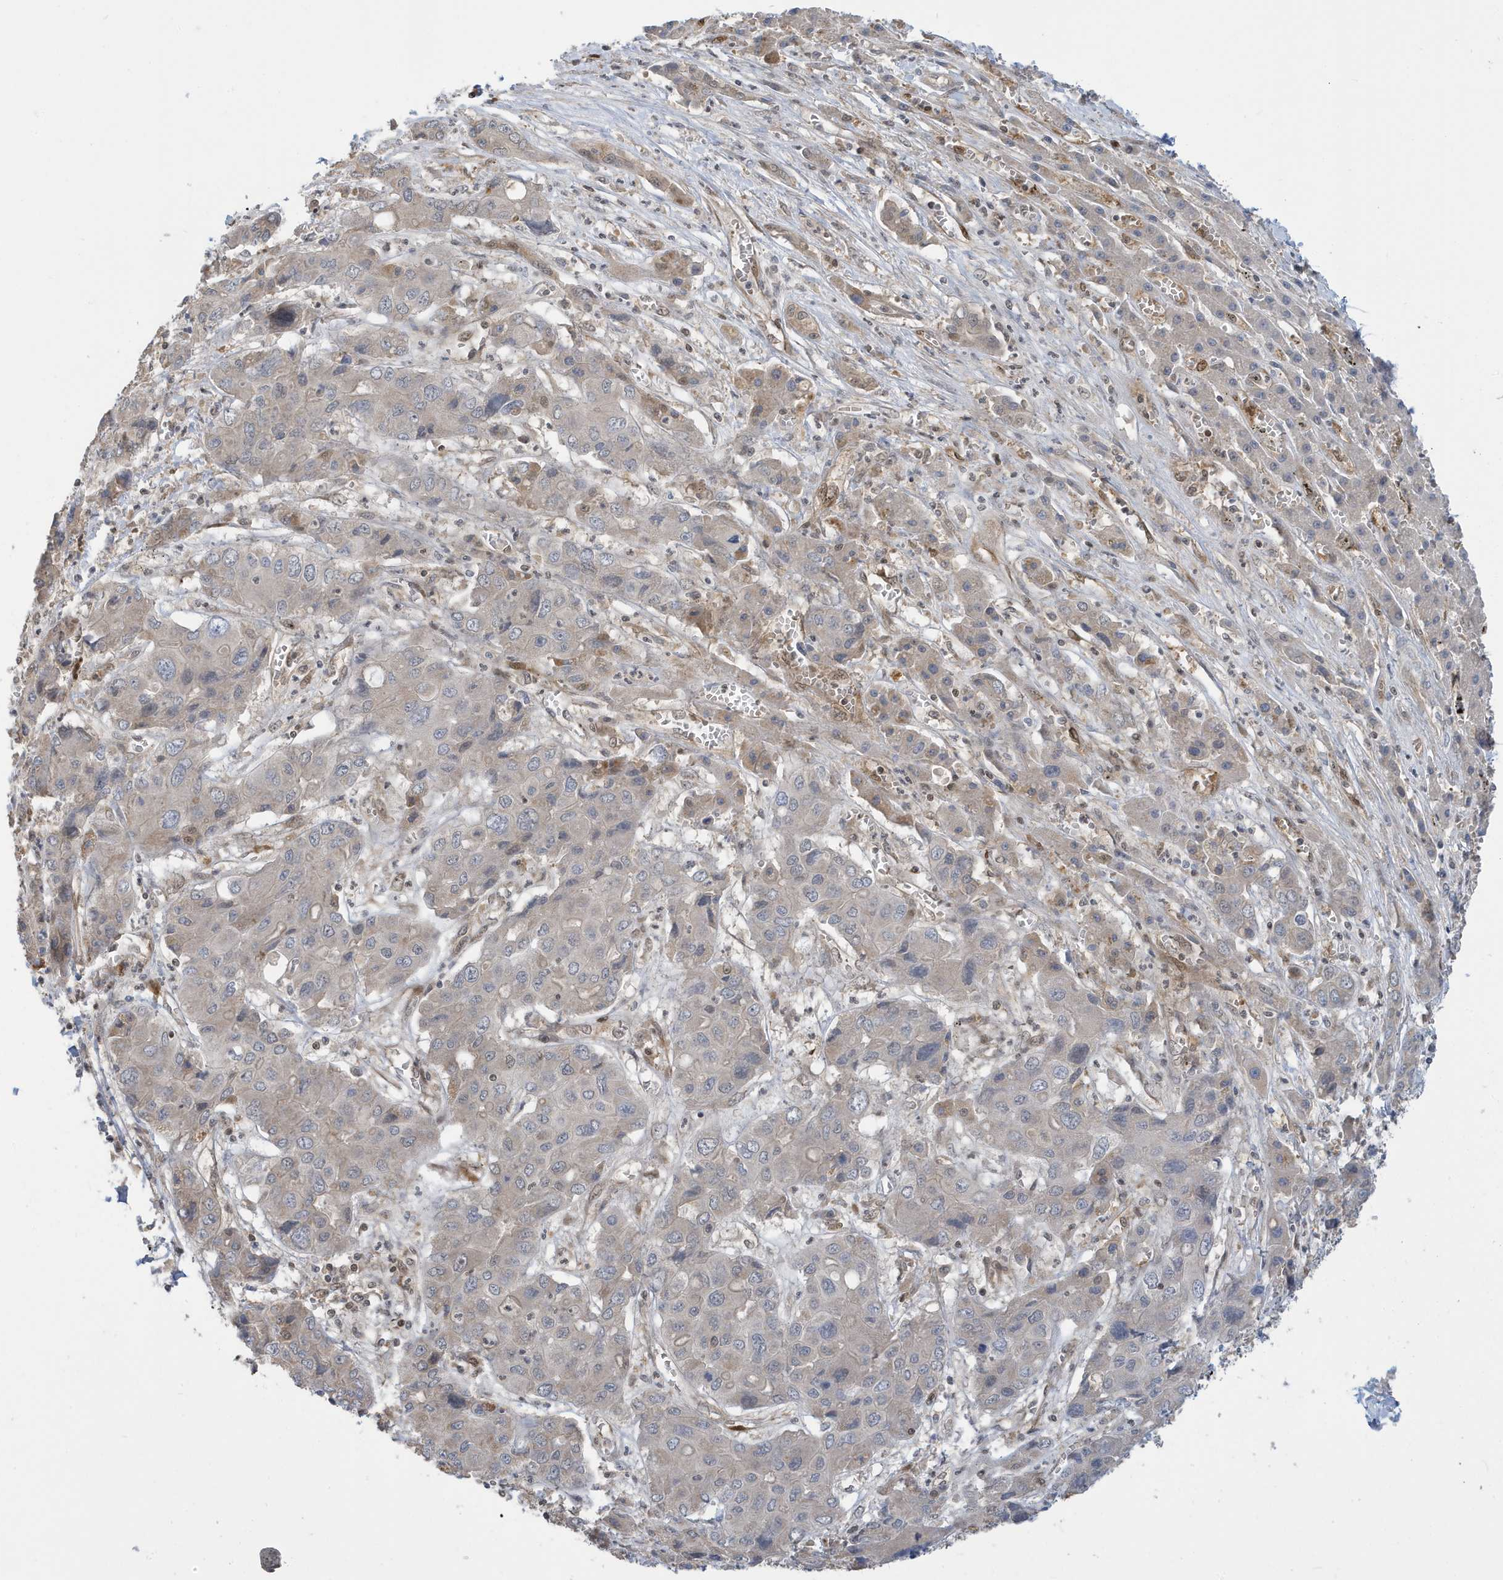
{"staining": {"intensity": "negative", "quantity": "none", "location": "none"}, "tissue": "liver cancer", "cell_type": "Tumor cells", "image_type": "cancer", "snomed": [{"axis": "morphology", "description": "Cholangiocarcinoma"}, {"axis": "topography", "description": "Liver"}], "caption": "This is an immunohistochemistry (IHC) micrograph of liver cholangiocarcinoma. There is no positivity in tumor cells.", "gene": "NCOA7", "patient": {"sex": "male", "age": 67}}